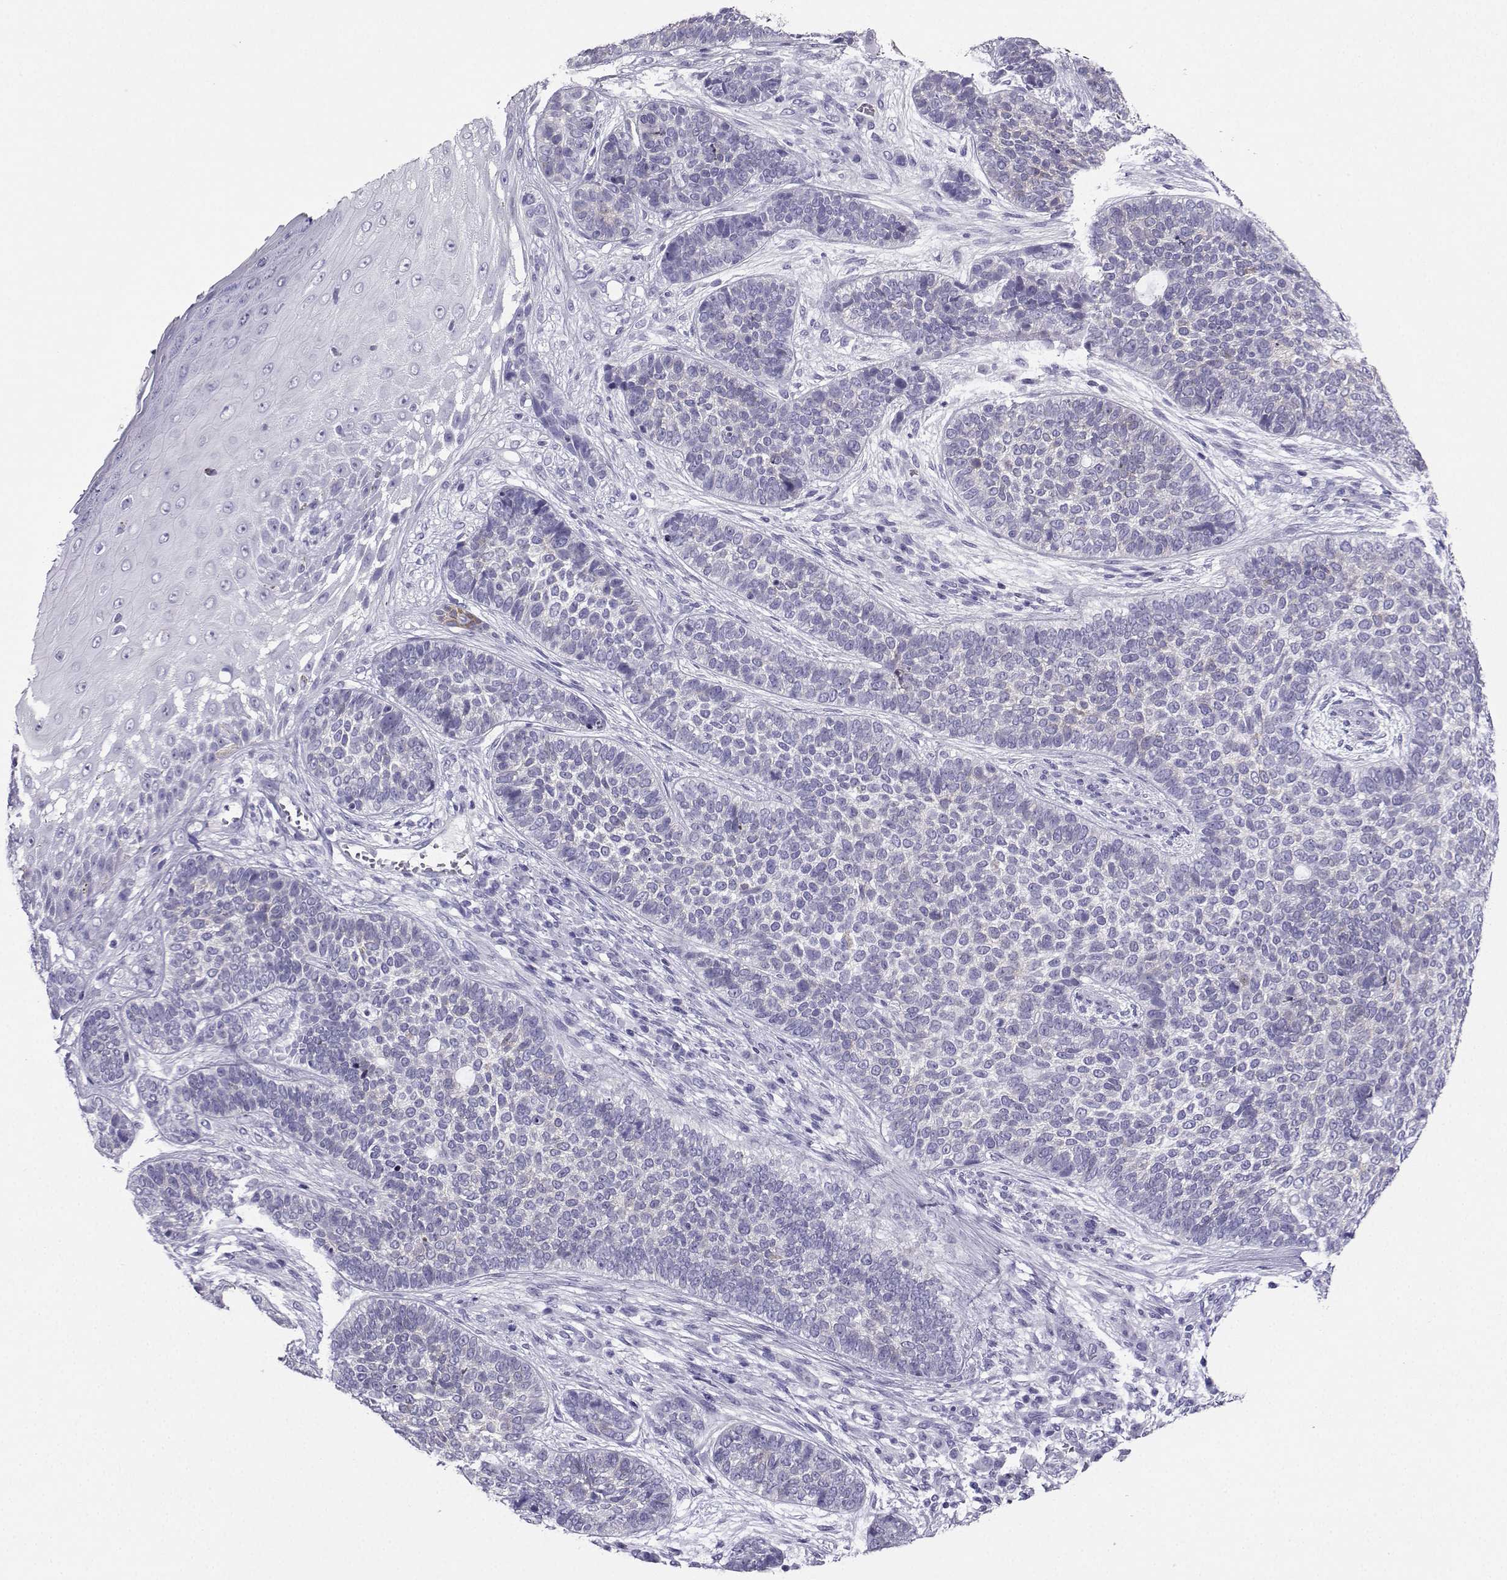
{"staining": {"intensity": "negative", "quantity": "none", "location": "none"}, "tissue": "skin cancer", "cell_type": "Tumor cells", "image_type": "cancer", "snomed": [{"axis": "morphology", "description": "Basal cell carcinoma"}, {"axis": "topography", "description": "Skin"}], "caption": "High magnification brightfield microscopy of skin cancer (basal cell carcinoma) stained with DAB (brown) and counterstained with hematoxylin (blue): tumor cells show no significant positivity.", "gene": "CD109", "patient": {"sex": "female", "age": 69}}